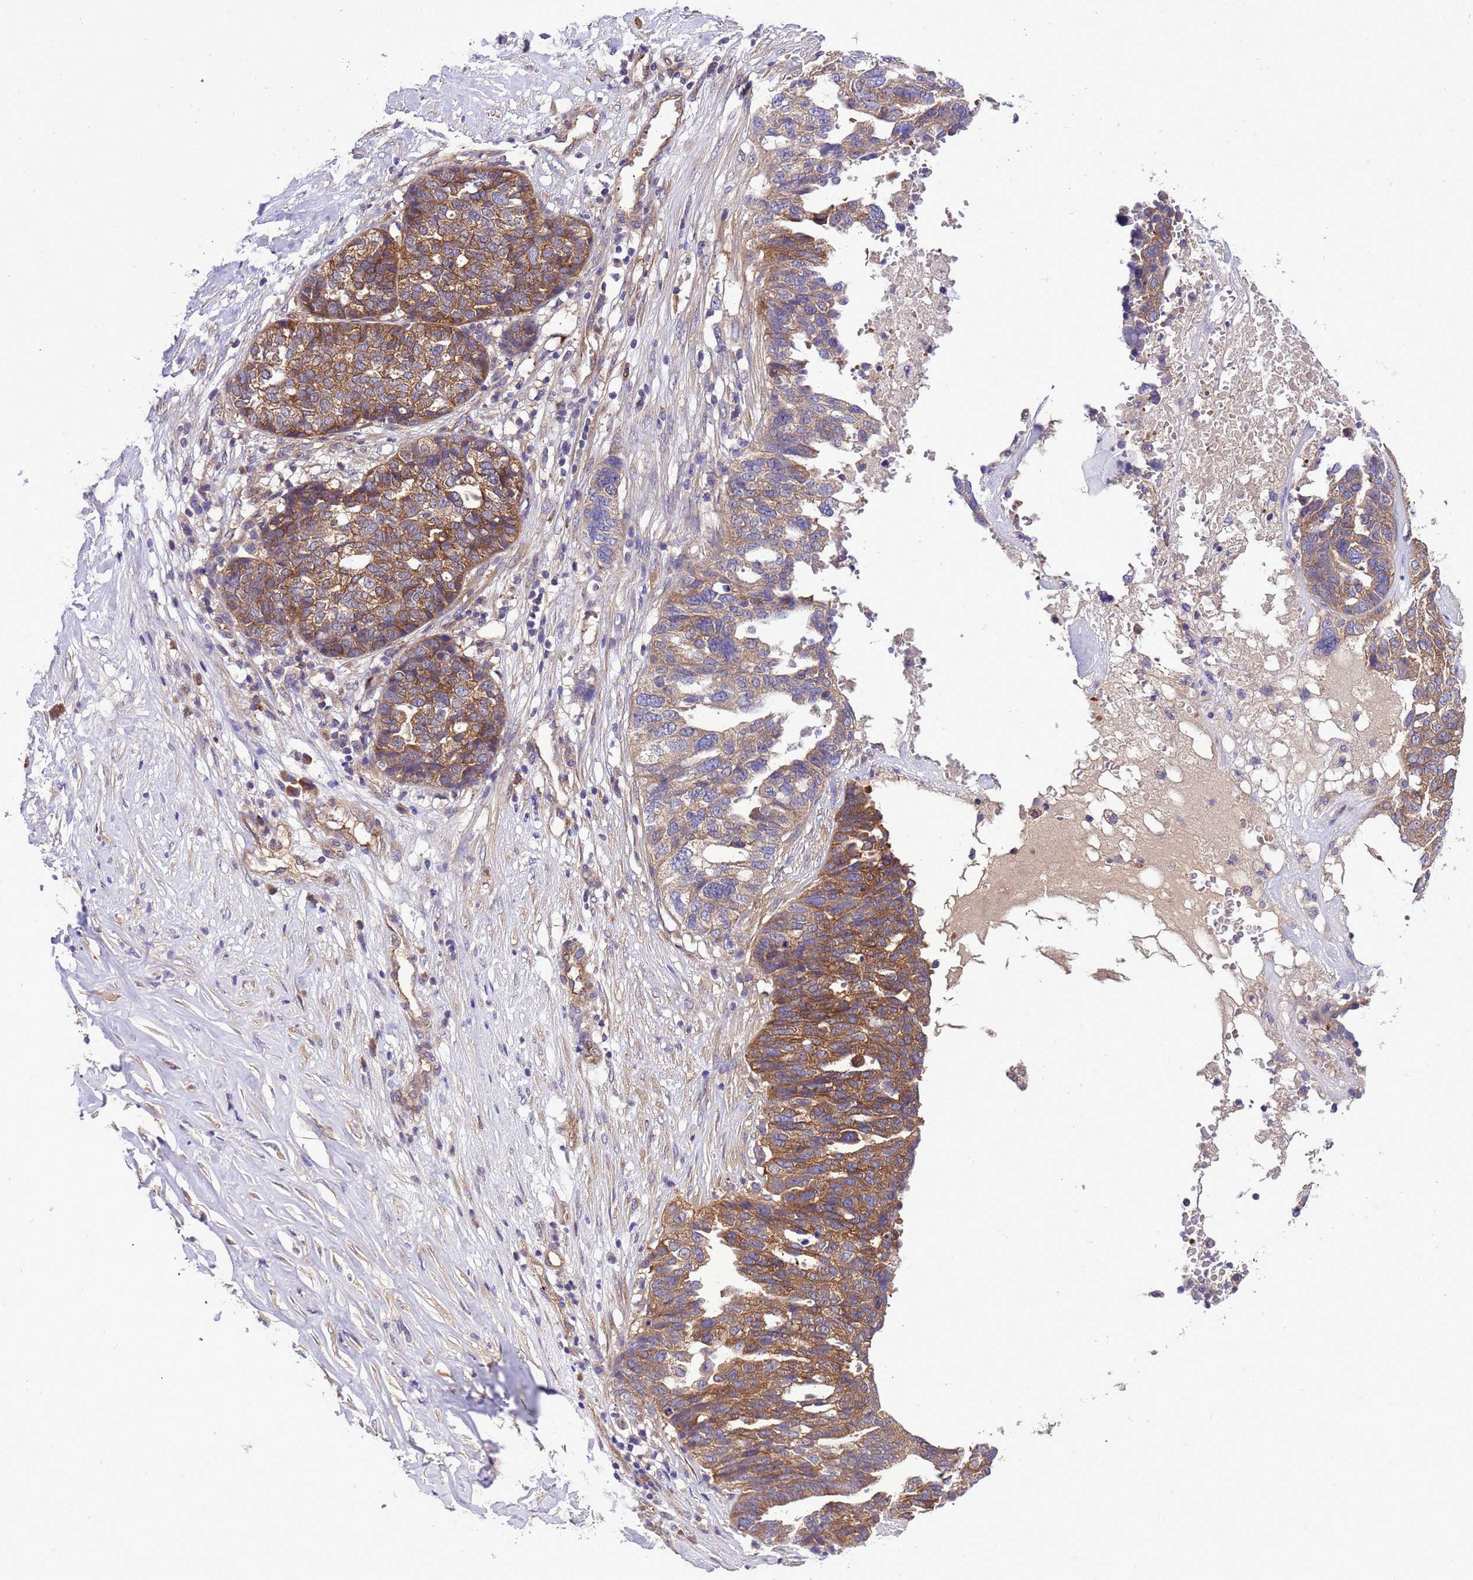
{"staining": {"intensity": "strong", "quantity": ">75%", "location": "cytoplasmic/membranous"}, "tissue": "ovarian cancer", "cell_type": "Tumor cells", "image_type": "cancer", "snomed": [{"axis": "morphology", "description": "Cystadenocarcinoma, serous, NOS"}, {"axis": "topography", "description": "Ovary"}], "caption": "Ovarian cancer stained for a protein exhibits strong cytoplasmic/membranous positivity in tumor cells. (Stains: DAB (3,3'-diaminobenzidine) in brown, nuclei in blue, Microscopy: brightfield microscopy at high magnification).", "gene": "RABEP2", "patient": {"sex": "female", "age": 59}}